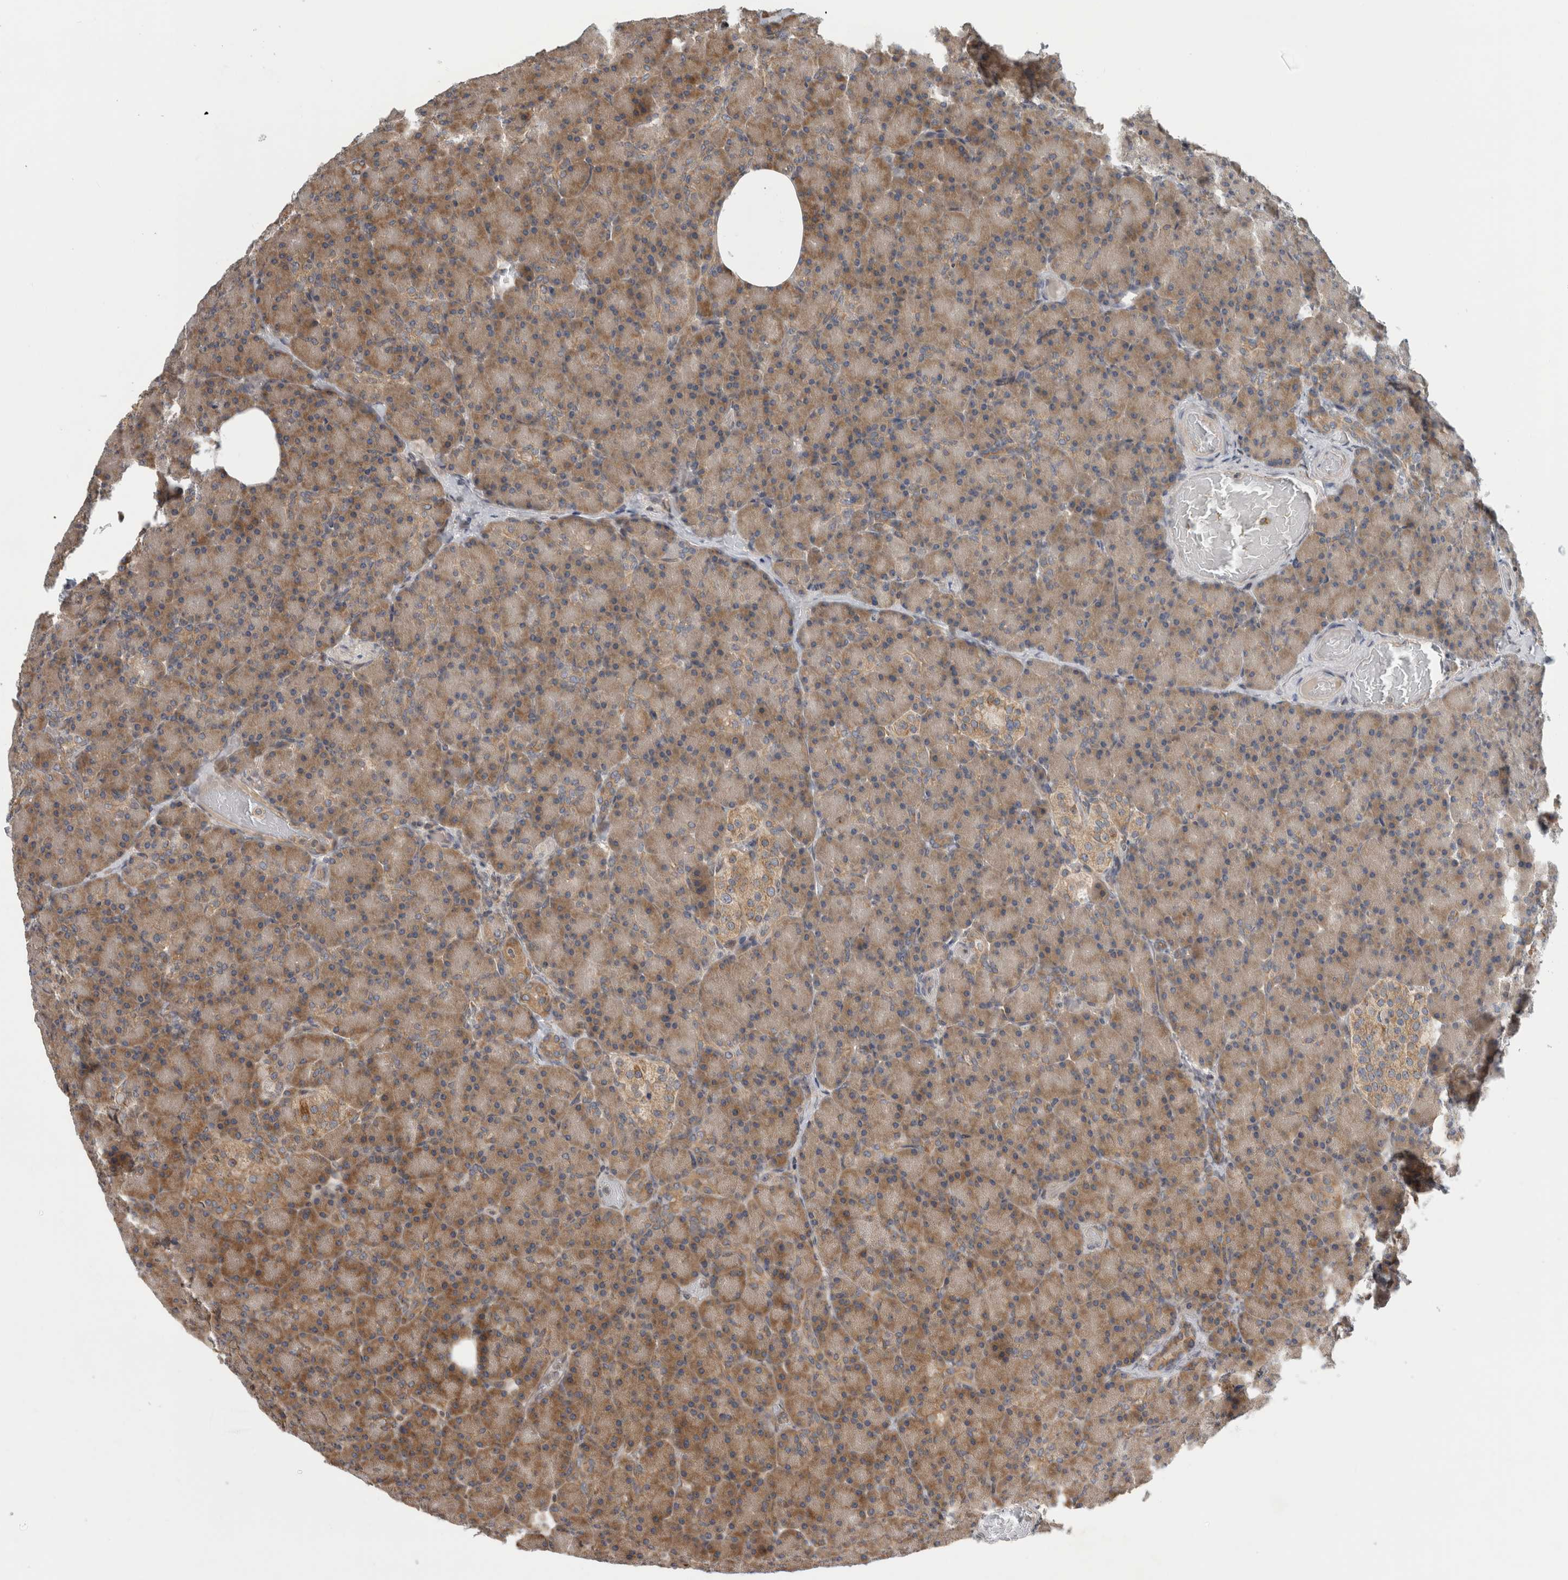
{"staining": {"intensity": "moderate", "quantity": ">75%", "location": "cytoplasmic/membranous"}, "tissue": "pancreas", "cell_type": "Exocrine glandular cells", "image_type": "normal", "snomed": [{"axis": "morphology", "description": "Normal tissue, NOS"}, {"axis": "topography", "description": "Pancreas"}], "caption": "Pancreas stained for a protein demonstrates moderate cytoplasmic/membranous positivity in exocrine glandular cells. Immunohistochemistry (ihc) stains the protein of interest in brown and the nuclei are stained blue.", "gene": "PARP6", "patient": {"sex": "female", "age": 43}}